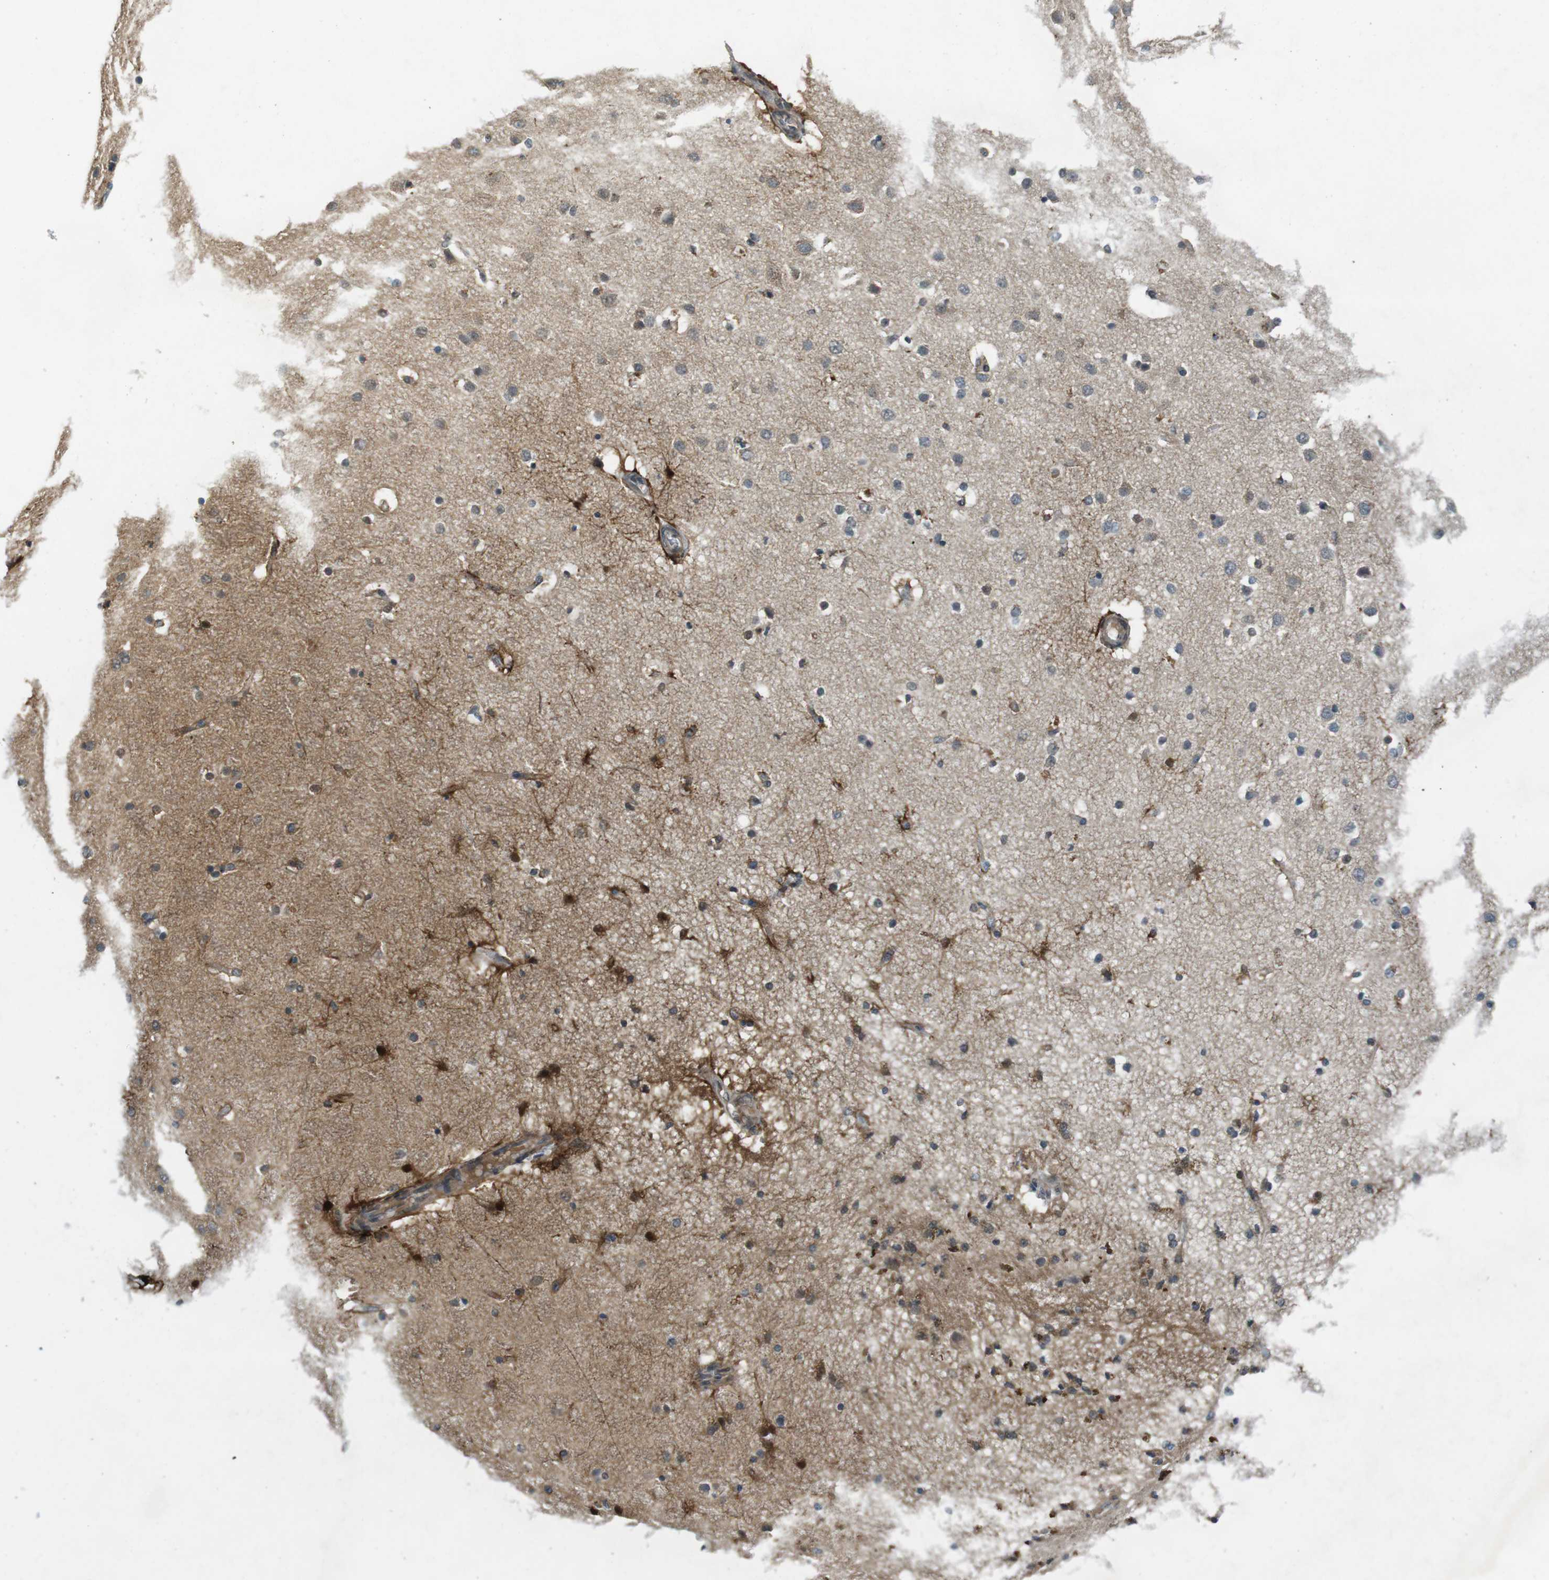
{"staining": {"intensity": "weak", "quantity": ">75%", "location": "cytoplasmic/membranous"}, "tissue": "cerebral cortex", "cell_type": "Endothelial cells", "image_type": "normal", "snomed": [{"axis": "morphology", "description": "Normal tissue, NOS"}, {"axis": "topography", "description": "Cerebral cortex"}], "caption": "Cerebral cortex stained for a protein (brown) exhibits weak cytoplasmic/membranous positive positivity in approximately >75% of endothelial cells.", "gene": "MAPKAPK5", "patient": {"sex": "female", "age": 54}}